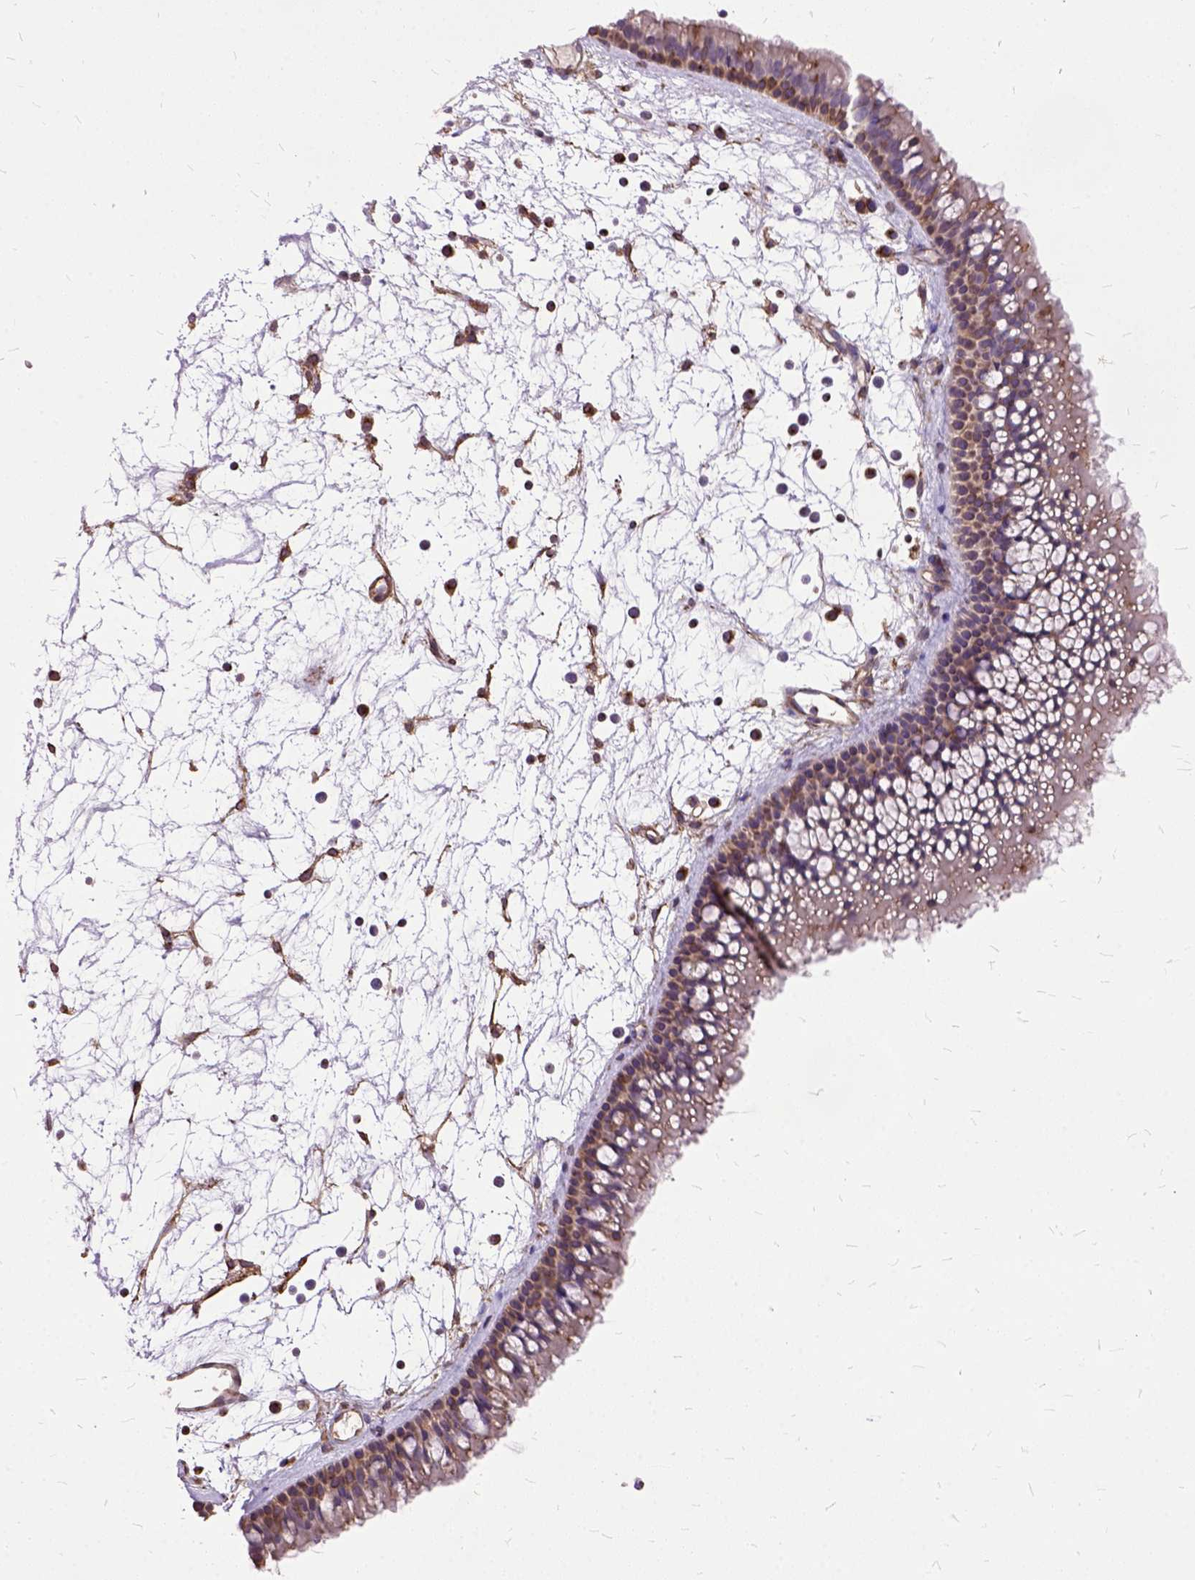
{"staining": {"intensity": "moderate", "quantity": "<25%", "location": "cytoplasmic/membranous"}, "tissue": "nasopharynx", "cell_type": "Respiratory epithelial cells", "image_type": "normal", "snomed": [{"axis": "morphology", "description": "Normal tissue, NOS"}, {"axis": "topography", "description": "Nasopharynx"}], "caption": "IHC image of benign nasopharynx: nasopharynx stained using immunohistochemistry displays low levels of moderate protein expression localized specifically in the cytoplasmic/membranous of respiratory epithelial cells, appearing as a cytoplasmic/membranous brown color.", "gene": "AREG", "patient": {"sex": "female", "age": 85}}